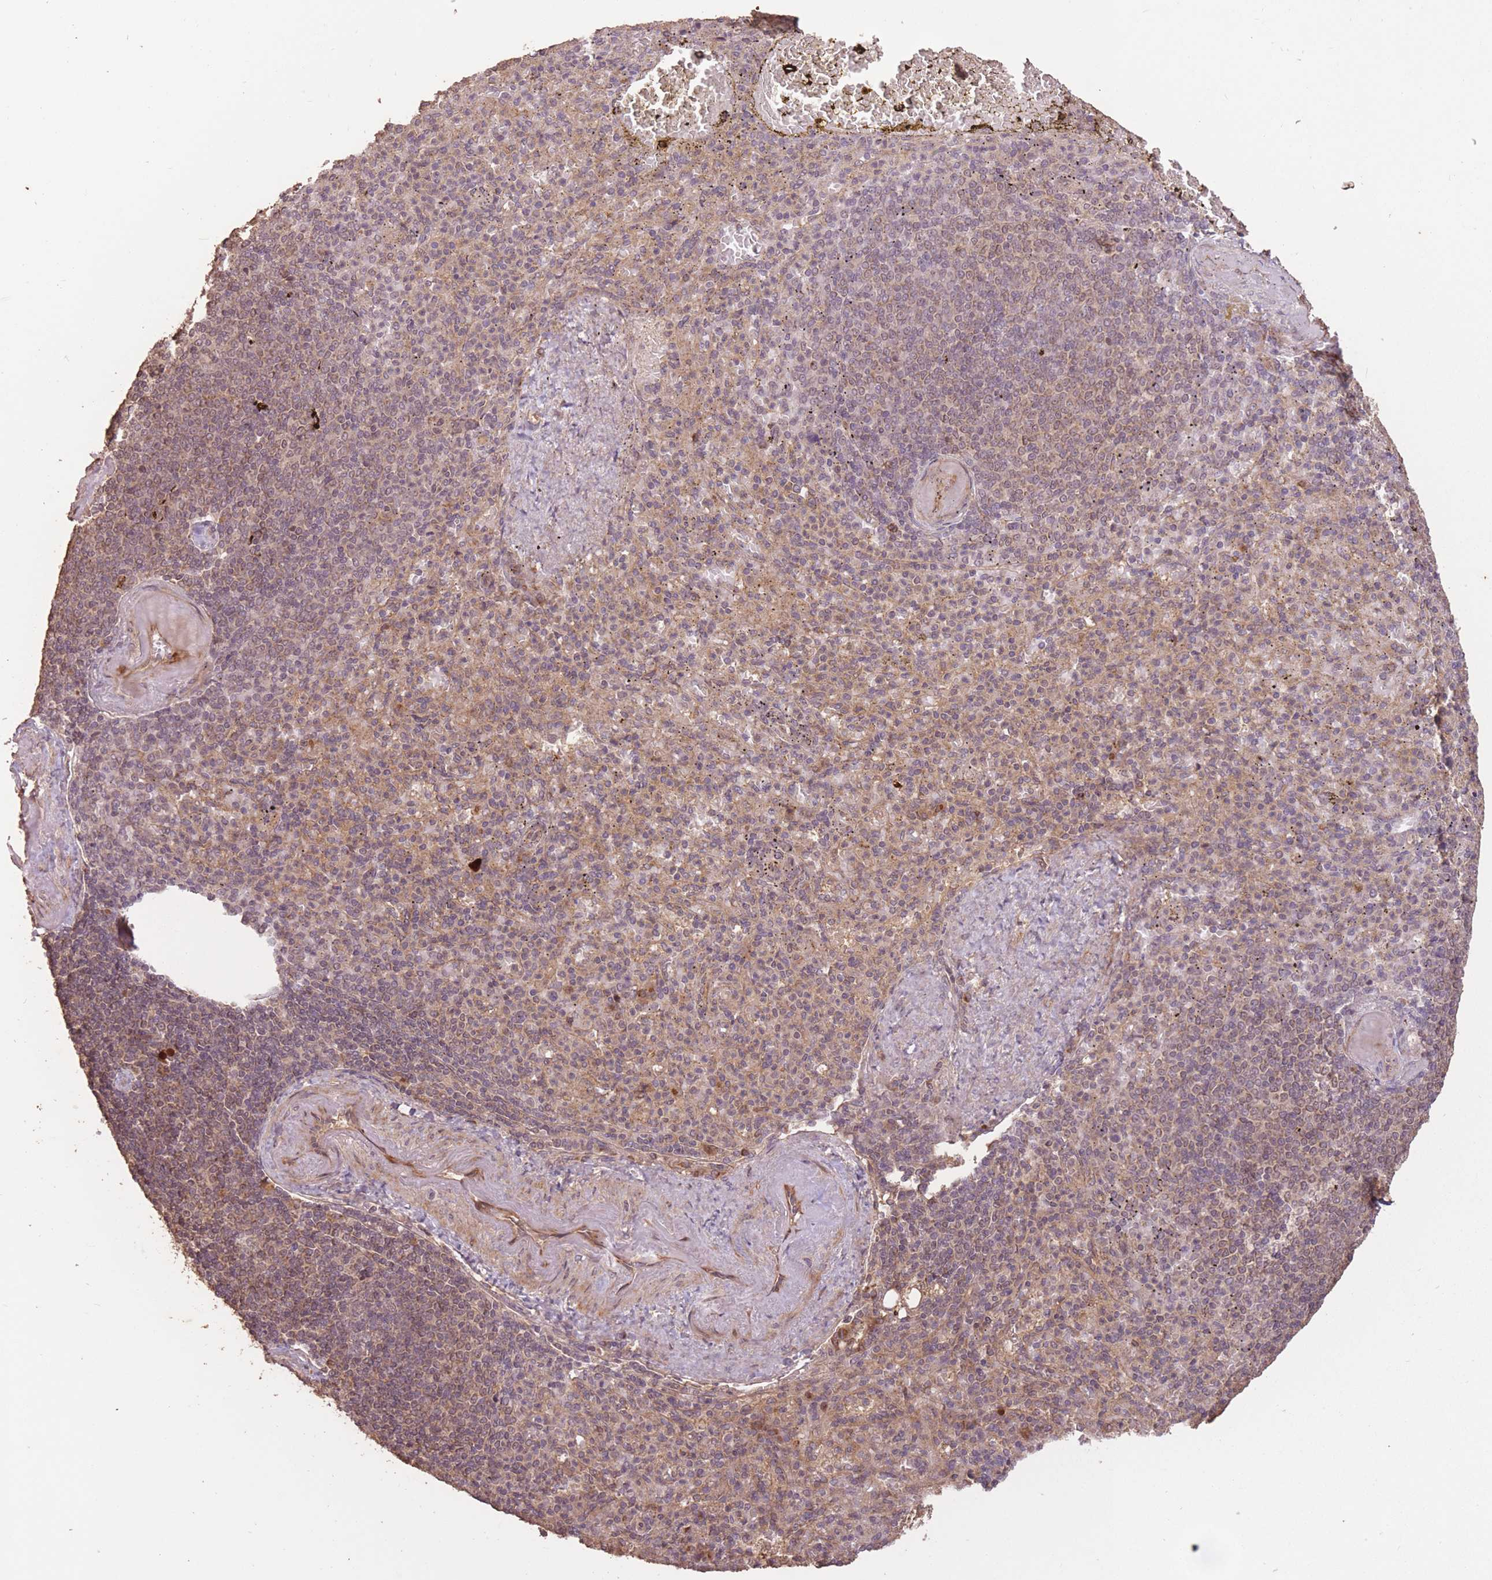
{"staining": {"intensity": "weak", "quantity": "25%-75%", "location": "cytoplasmic/membranous"}, "tissue": "spleen", "cell_type": "Cells in red pulp", "image_type": "normal", "snomed": [{"axis": "morphology", "description": "Normal tissue, NOS"}, {"axis": "topography", "description": "Spleen"}], "caption": "Human spleen stained with a brown dye displays weak cytoplasmic/membranous positive staining in approximately 25%-75% of cells in red pulp.", "gene": "ERBB3", "patient": {"sex": "female", "age": 74}}